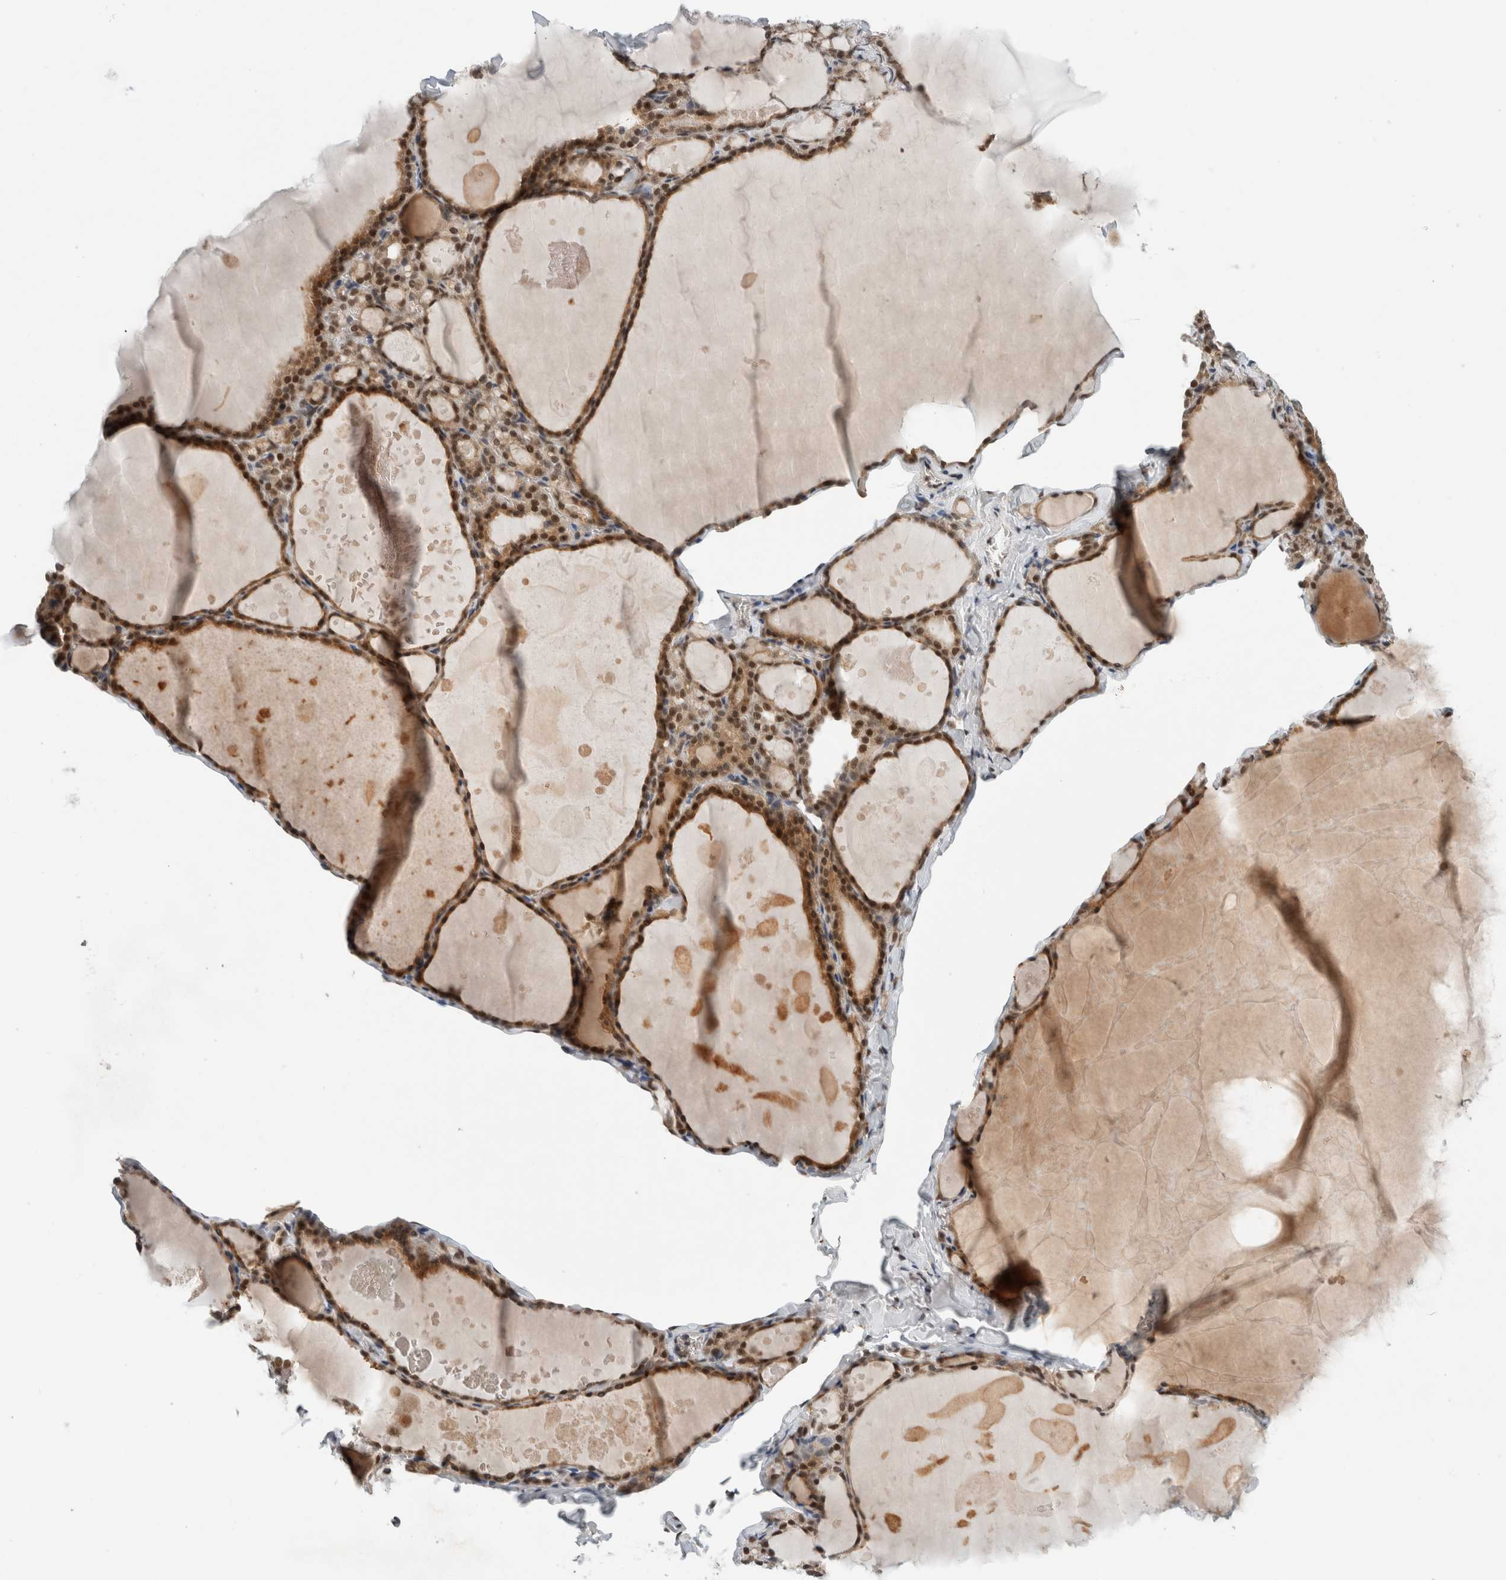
{"staining": {"intensity": "strong", "quantity": ">75%", "location": "cytoplasmic/membranous,nuclear"}, "tissue": "thyroid gland", "cell_type": "Glandular cells", "image_type": "normal", "snomed": [{"axis": "morphology", "description": "Normal tissue, NOS"}, {"axis": "topography", "description": "Thyroid gland"}], "caption": "Protein staining displays strong cytoplasmic/membranous,nuclear staining in approximately >75% of glandular cells in unremarkable thyroid gland.", "gene": "NCAPG2", "patient": {"sex": "male", "age": 56}}